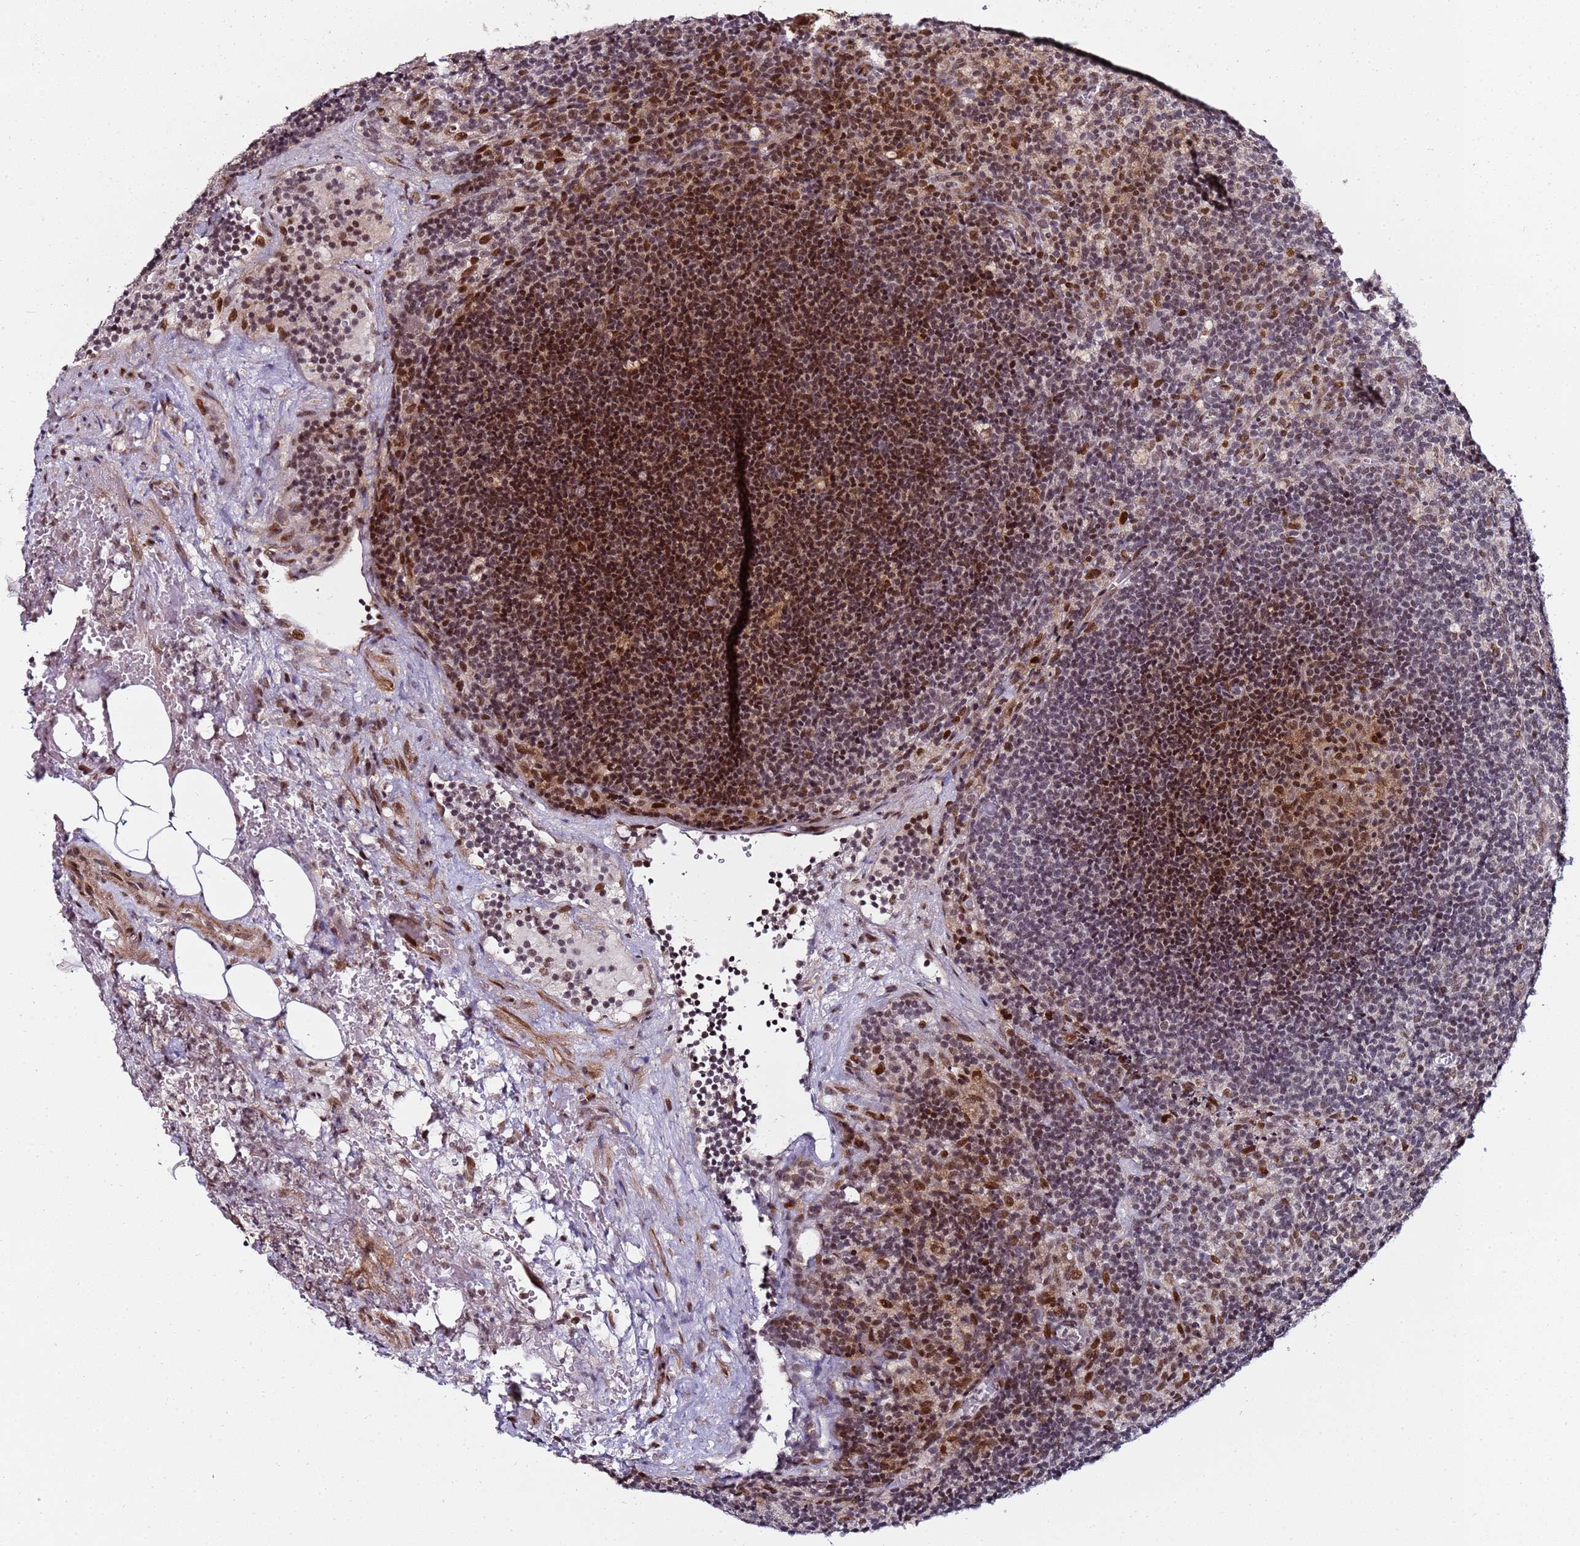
{"staining": {"intensity": "moderate", "quantity": "<25%", "location": "nuclear"}, "tissue": "lymph node", "cell_type": "Germinal center cells", "image_type": "normal", "snomed": [{"axis": "morphology", "description": "Normal tissue, NOS"}, {"axis": "topography", "description": "Lymph node"}], "caption": "Immunohistochemistry (IHC) (DAB) staining of benign lymph node demonstrates moderate nuclear protein positivity in about <25% of germinal center cells.", "gene": "PPM1H", "patient": {"sex": "male", "age": 69}}